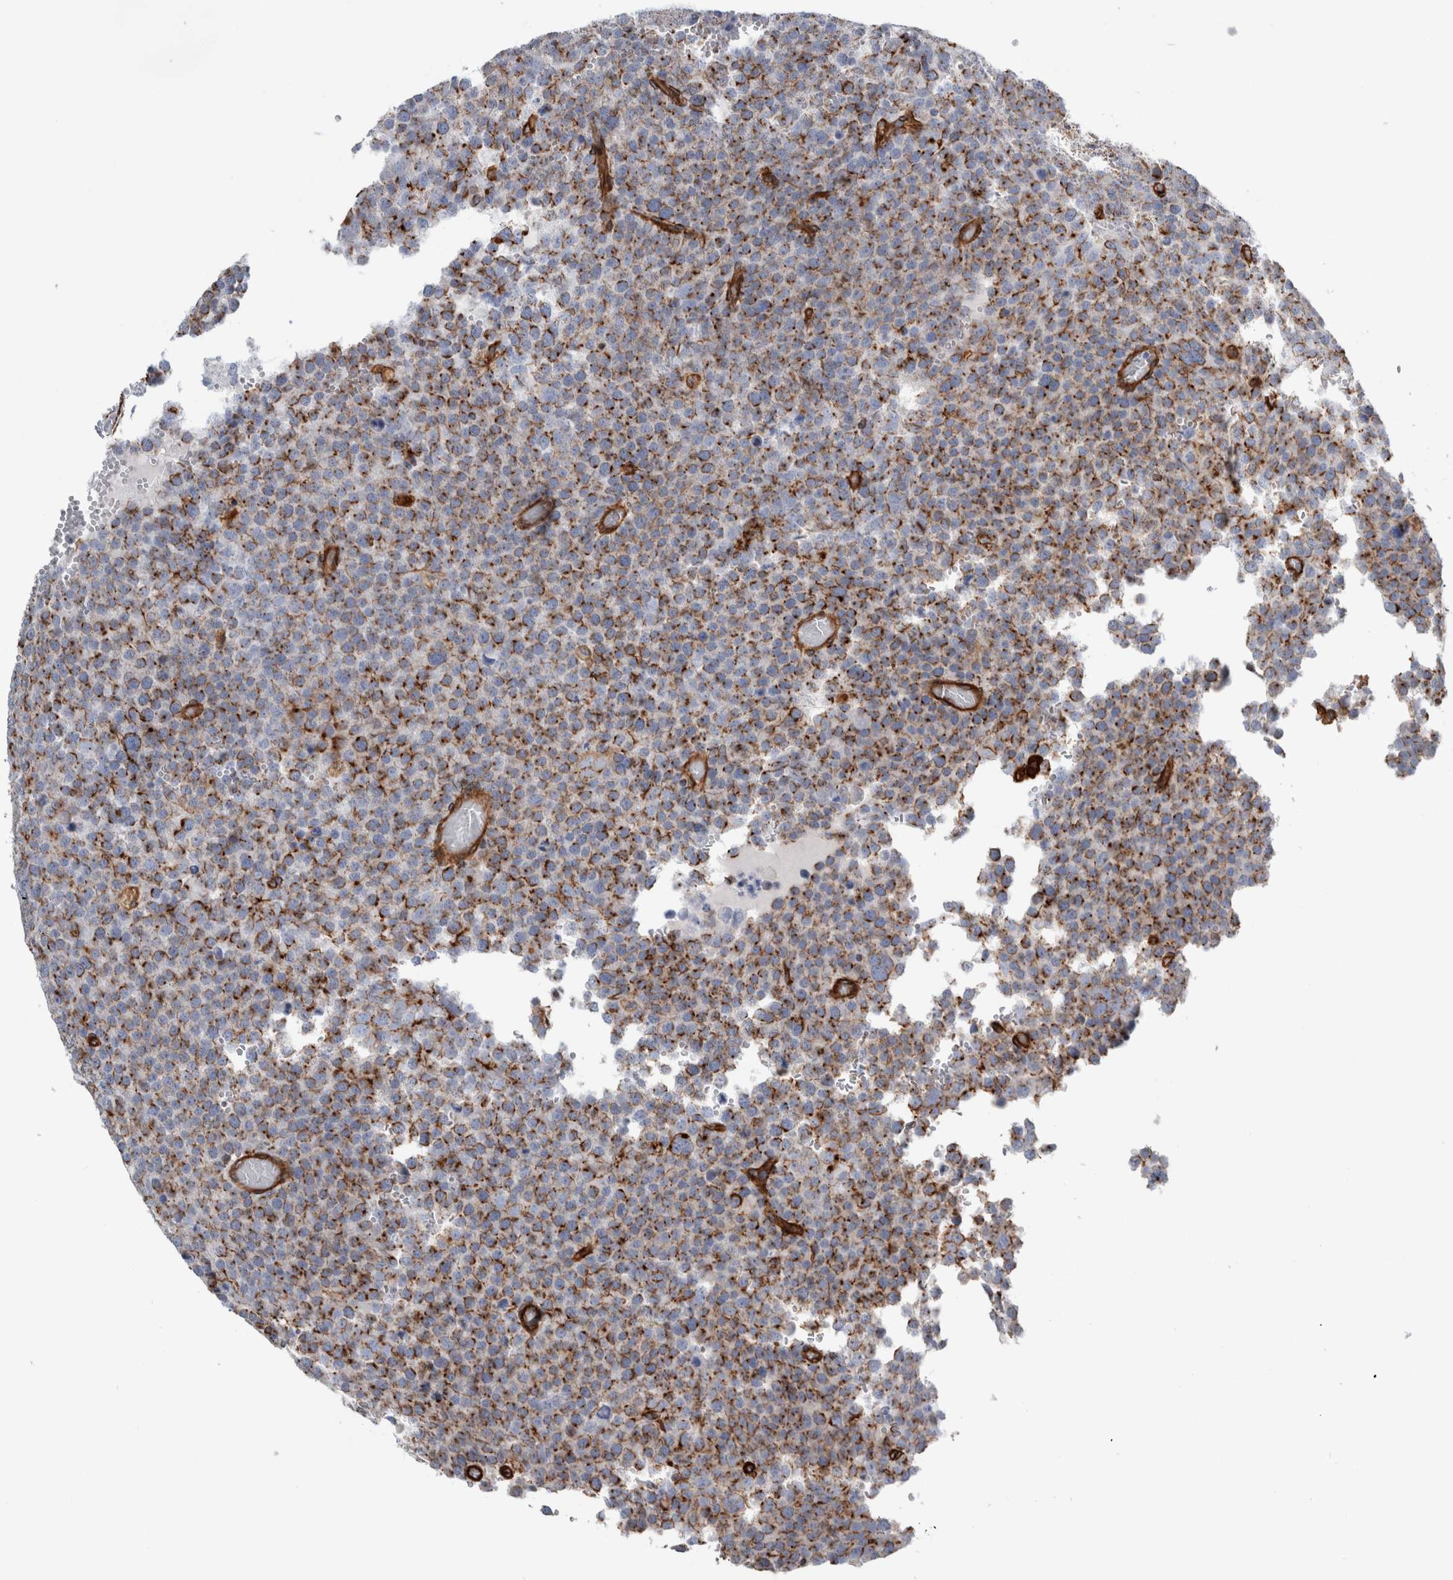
{"staining": {"intensity": "moderate", "quantity": ">75%", "location": "cytoplasmic/membranous"}, "tissue": "testis cancer", "cell_type": "Tumor cells", "image_type": "cancer", "snomed": [{"axis": "morphology", "description": "Seminoma, NOS"}, {"axis": "topography", "description": "Testis"}], "caption": "Seminoma (testis) stained for a protein (brown) shows moderate cytoplasmic/membranous positive positivity in approximately >75% of tumor cells.", "gene": "PLEC", "patient": {"sex": "male", "age": 71}}